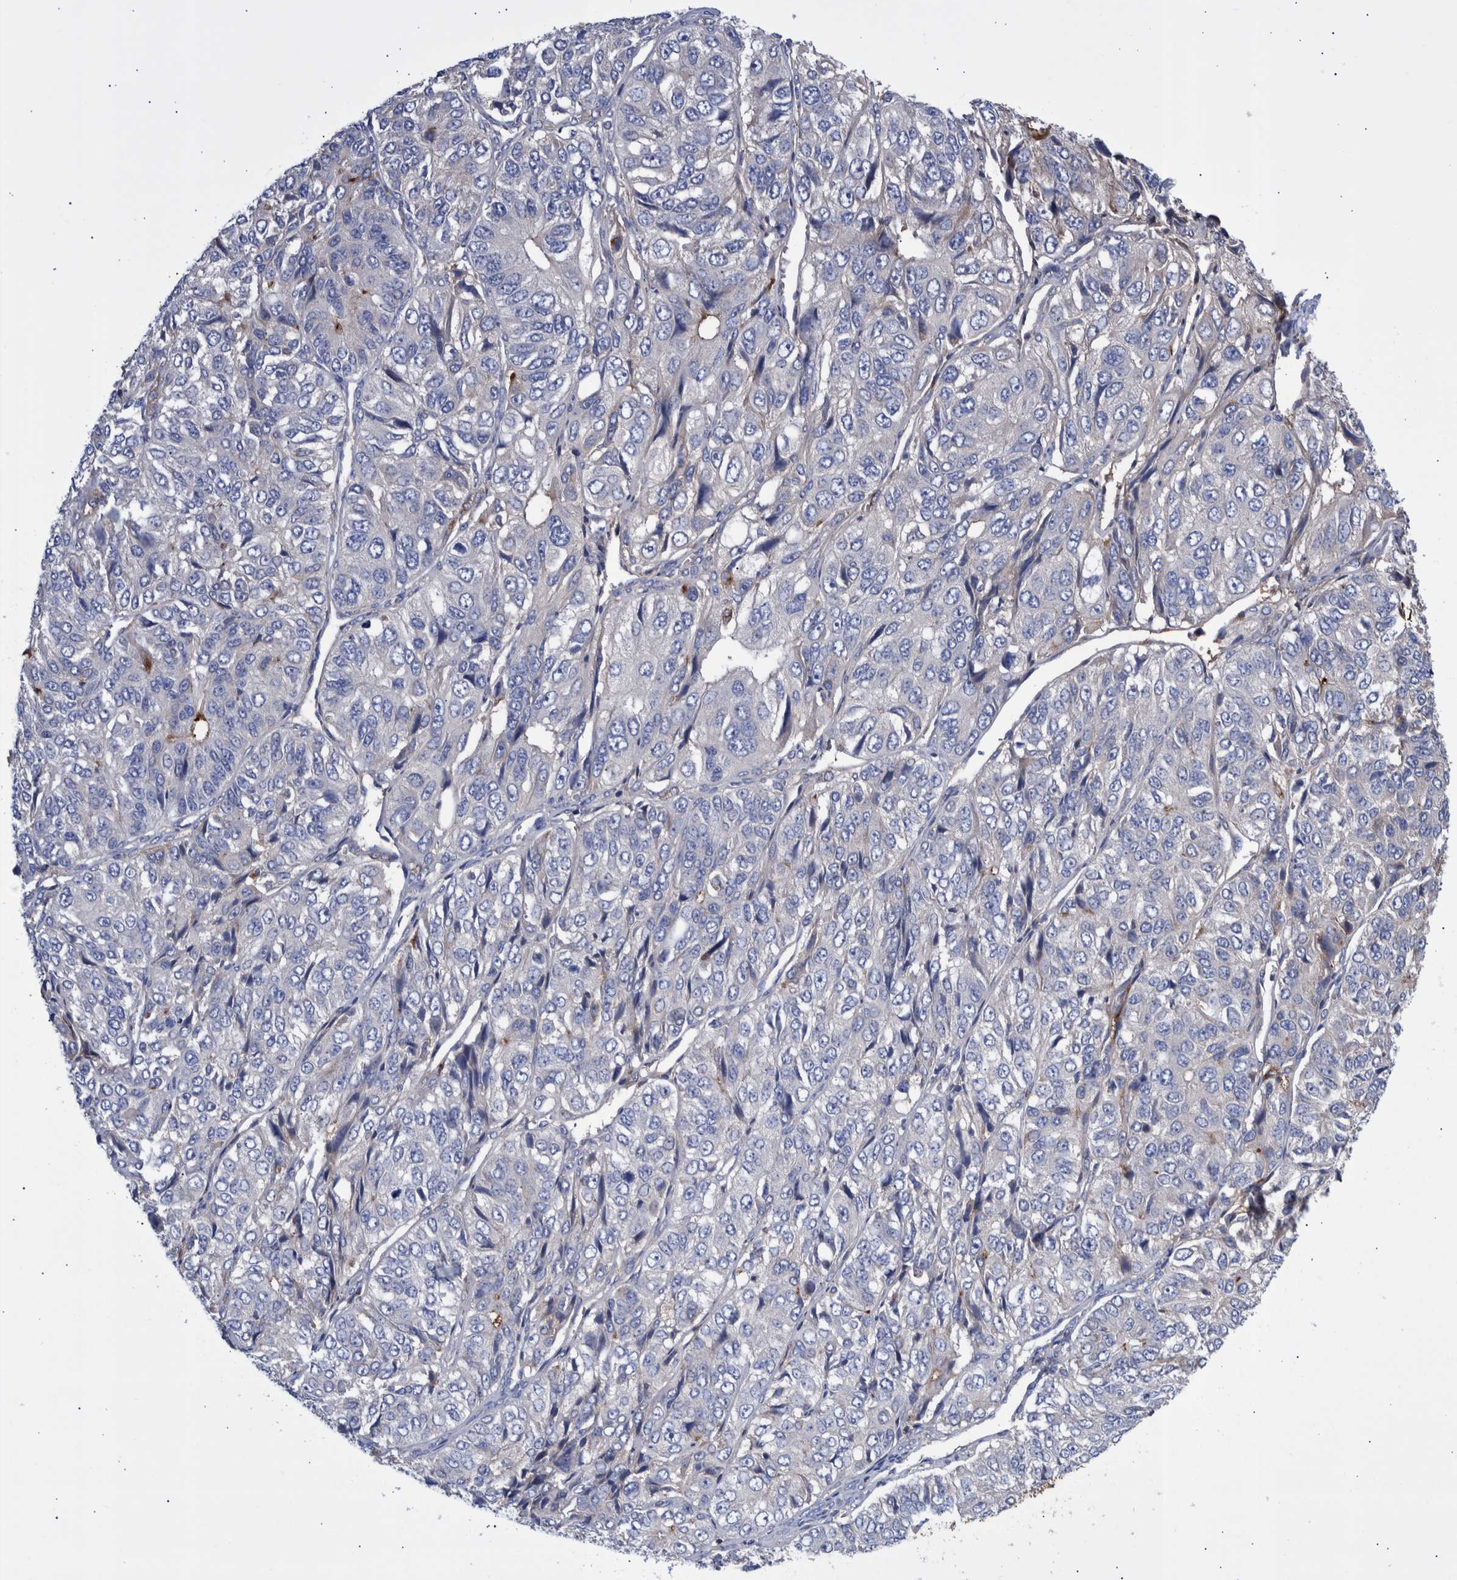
{"staining": {"intensity": "negative", "quantity": "none", "location": "none"}, "tissue": "ovarian cancer", "cell_type": "Tumor cells", "image_type": "cancer", "snomed": [{"axis": "morphology", "description": "Carcinoma, endometroid"}, {"axis": "topography", "description": "Ovary"}], "caption": "Tumor cells show no significant protein staining in ovarian cancer (endometroid carcinoma).", "gene": "DLL4", "patient": {"sex": "female", "age": 51}}